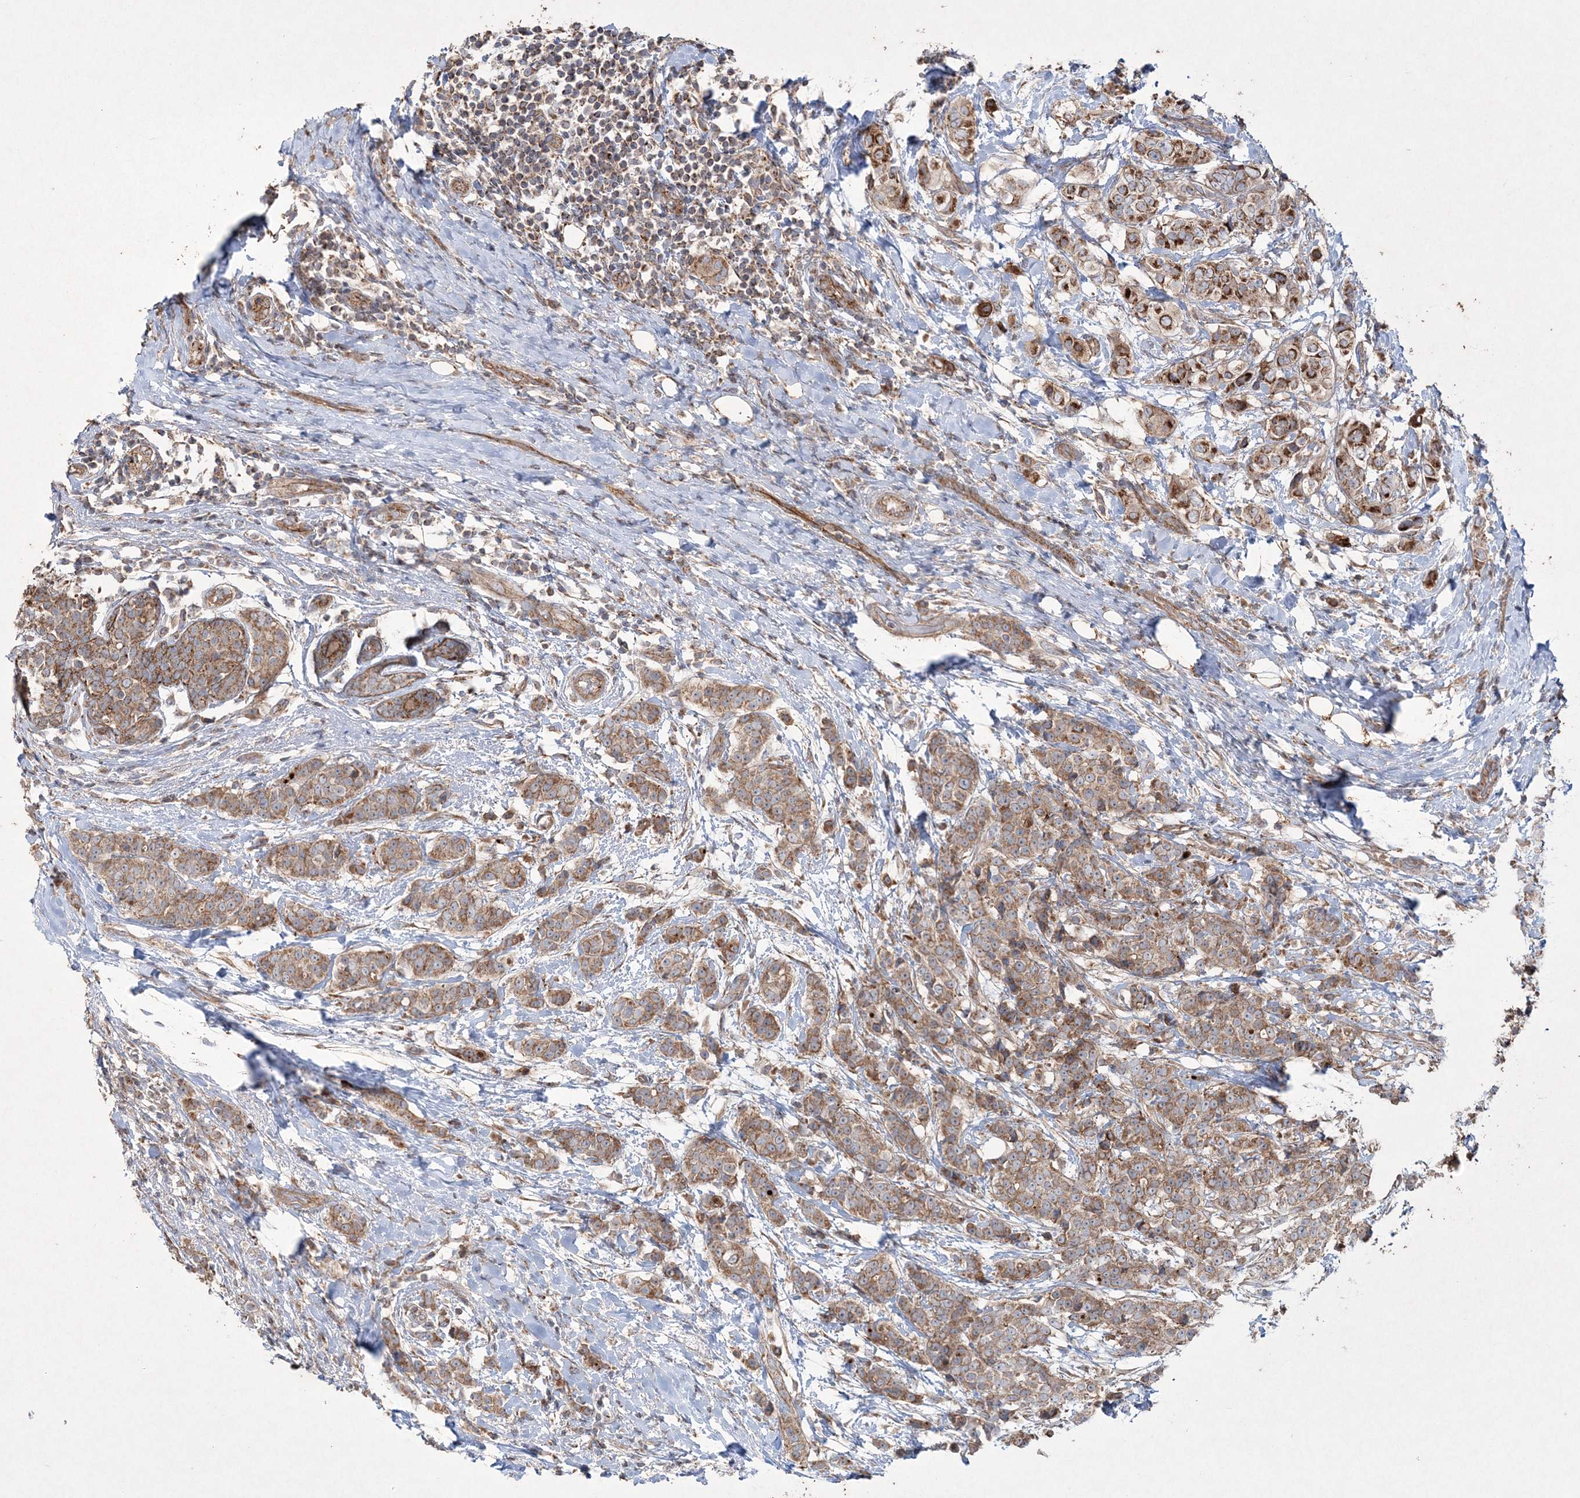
{"staining": {"intensity": "moderate", "quantity": ">75%", "location": "cytoplasmic/membranous"}, "tissue": "breast cancer", "cell_type": "Tumor cells", "image_type": "cancer", "snomed": [{"axis": "morphology", "description": "Lobular carcinoma"}, {"axis": "topography", "description": "Breast"}], "caption": "There is medium levels of moderate cytoplasmic/membranous expression in tumor cells of breast lobular carcinoma, as demonstrated by immunohistochemical staining (brown color).", "gene": "TTC7A", "patient": {"sex": "female", "age": 51}}